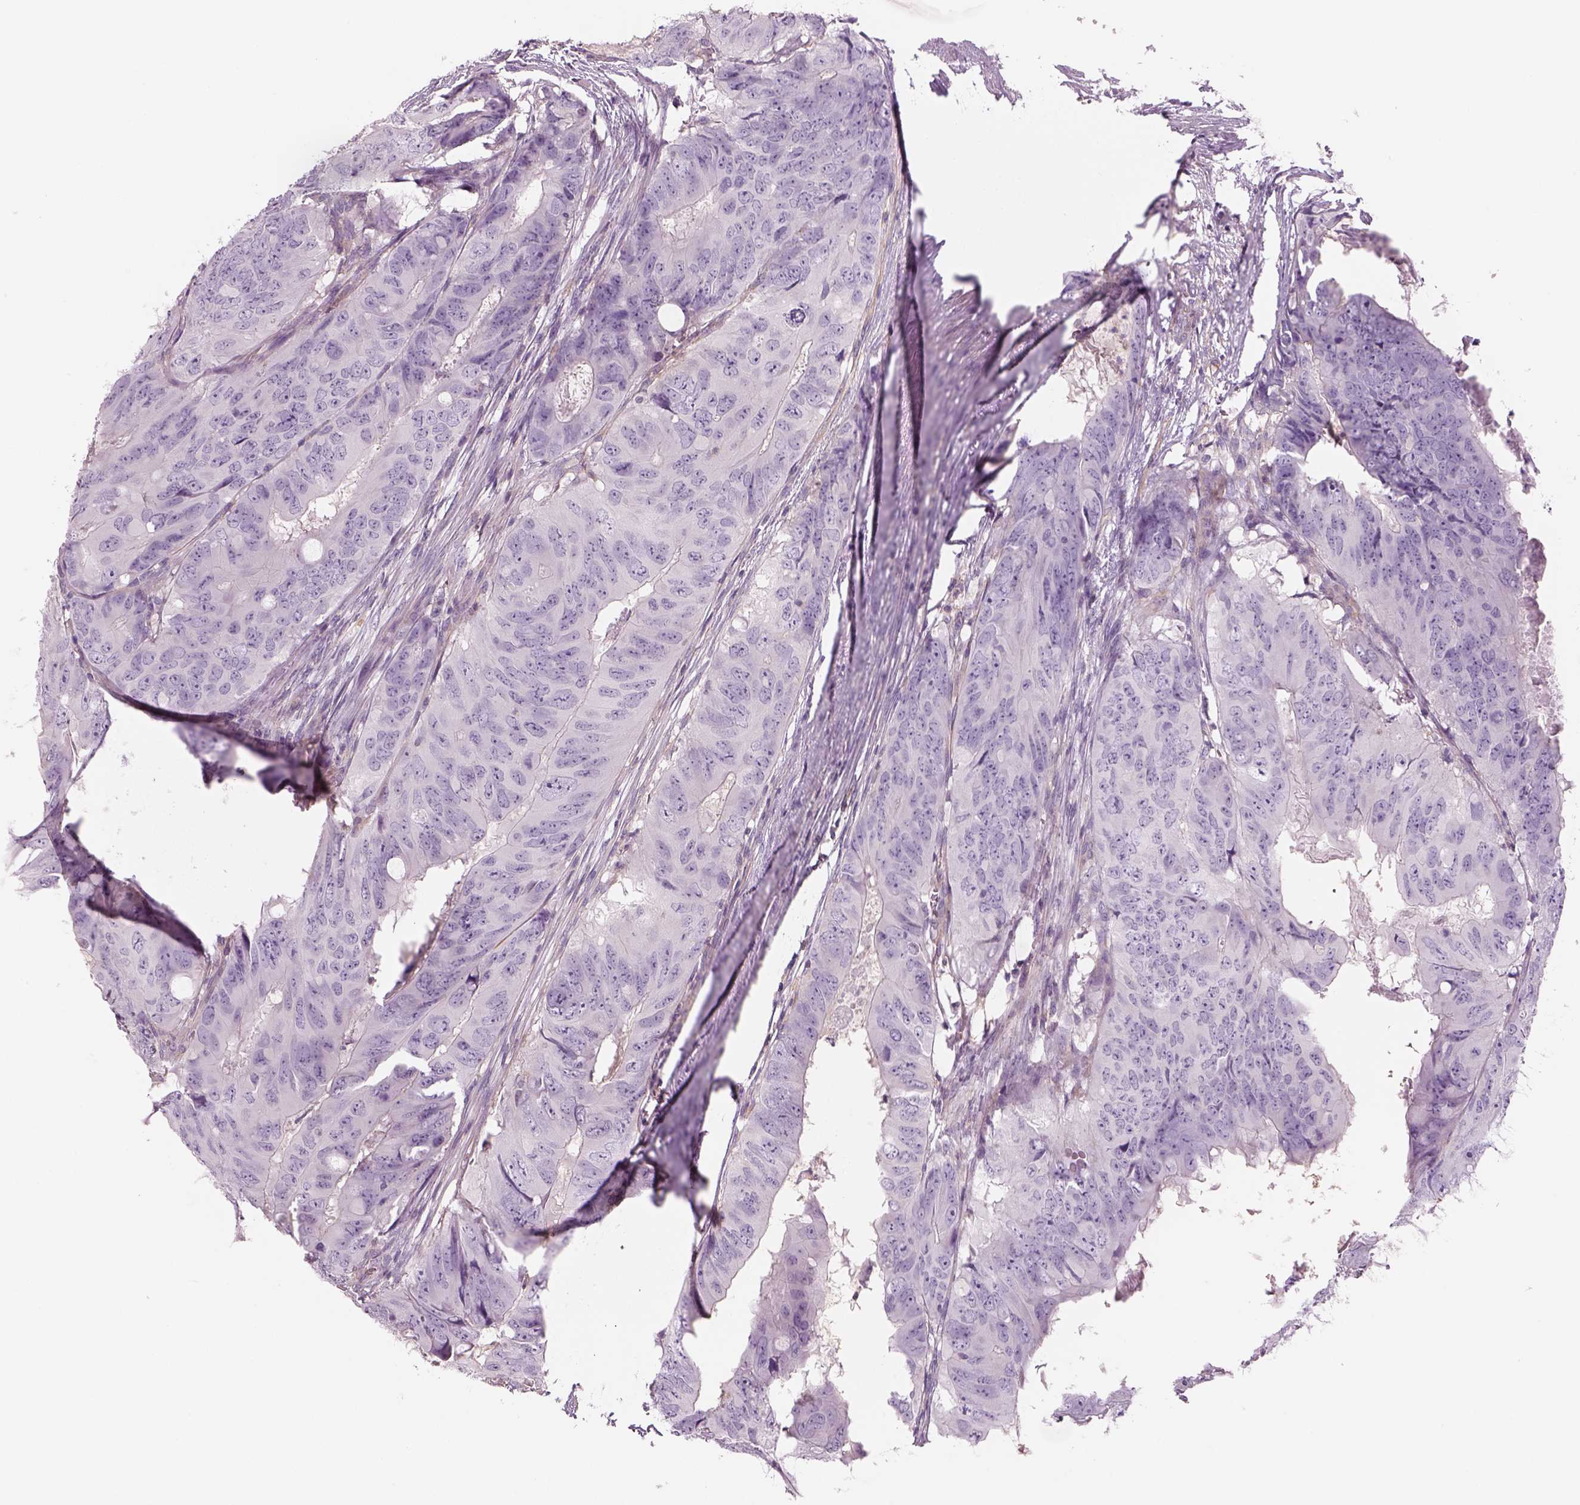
{"staining": {"intensity": "negative", "quantity": "none", "location": "none"}, "tissue": "colorectal cancer", "cell_type": "Tumor cells", "image_type": "cancer", "snomed": [{"axis": "morphology", "description": "Adenocarcinoma, NOS"}, {"axis": "topography", "description": "Colon"}], "caption": "DAB (3,3'-diaminobenzidine) immunohistochemical staining of human colorectal cancer reveals no significant staining in tumor cells. (DAB (3,3'-diaminobenzidine) immunohistochemistry with hematoxylin counter stain).", "gene": "SLC1A7", "patient": {"sex": "male", "age": 79}}